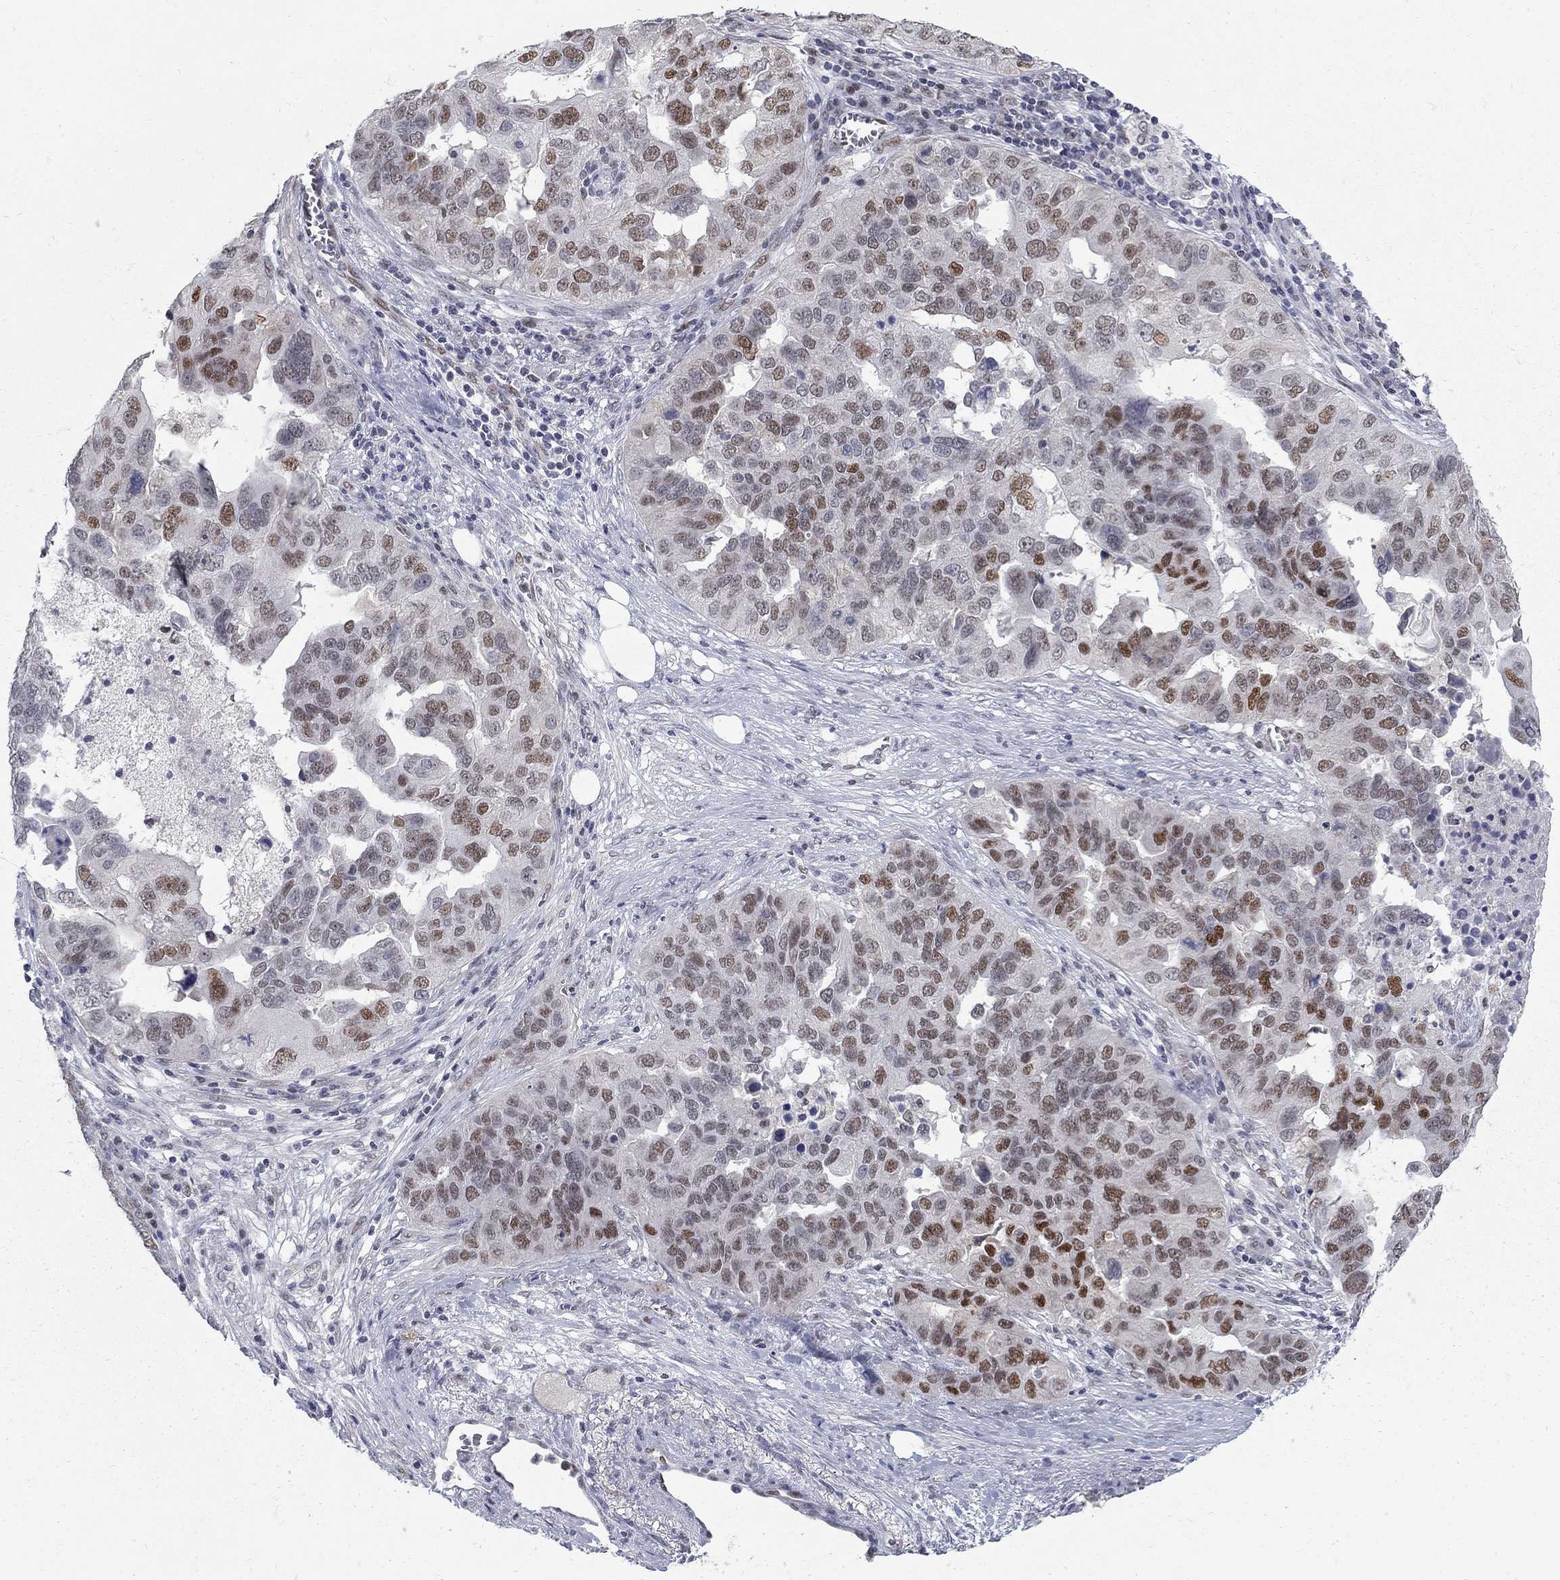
{"staining": {"intensity": "strong", "quantity": "<25%", "location": "nuclear"}, "tissue": "ovarian cancer", "cell_type": "Tumor cells", "image_type": "cancer", "snomed": [{"axis": "morphology", "description": "Carcinoma, endometroid"}, {"axis": "topography", "description": "Soft tissue"}, {"axis": "topography", "description": "Ovary"}], "caption": "Immunohistochemical staining of ovarian cancer exhibits strong nuclear protein expression in approximately <25% of tumor cells. (DAB = brown stain, brightfield microscopy at high magnification).", "gene": "GCFC2", "patient": {"sex": "female", "age": 52}}